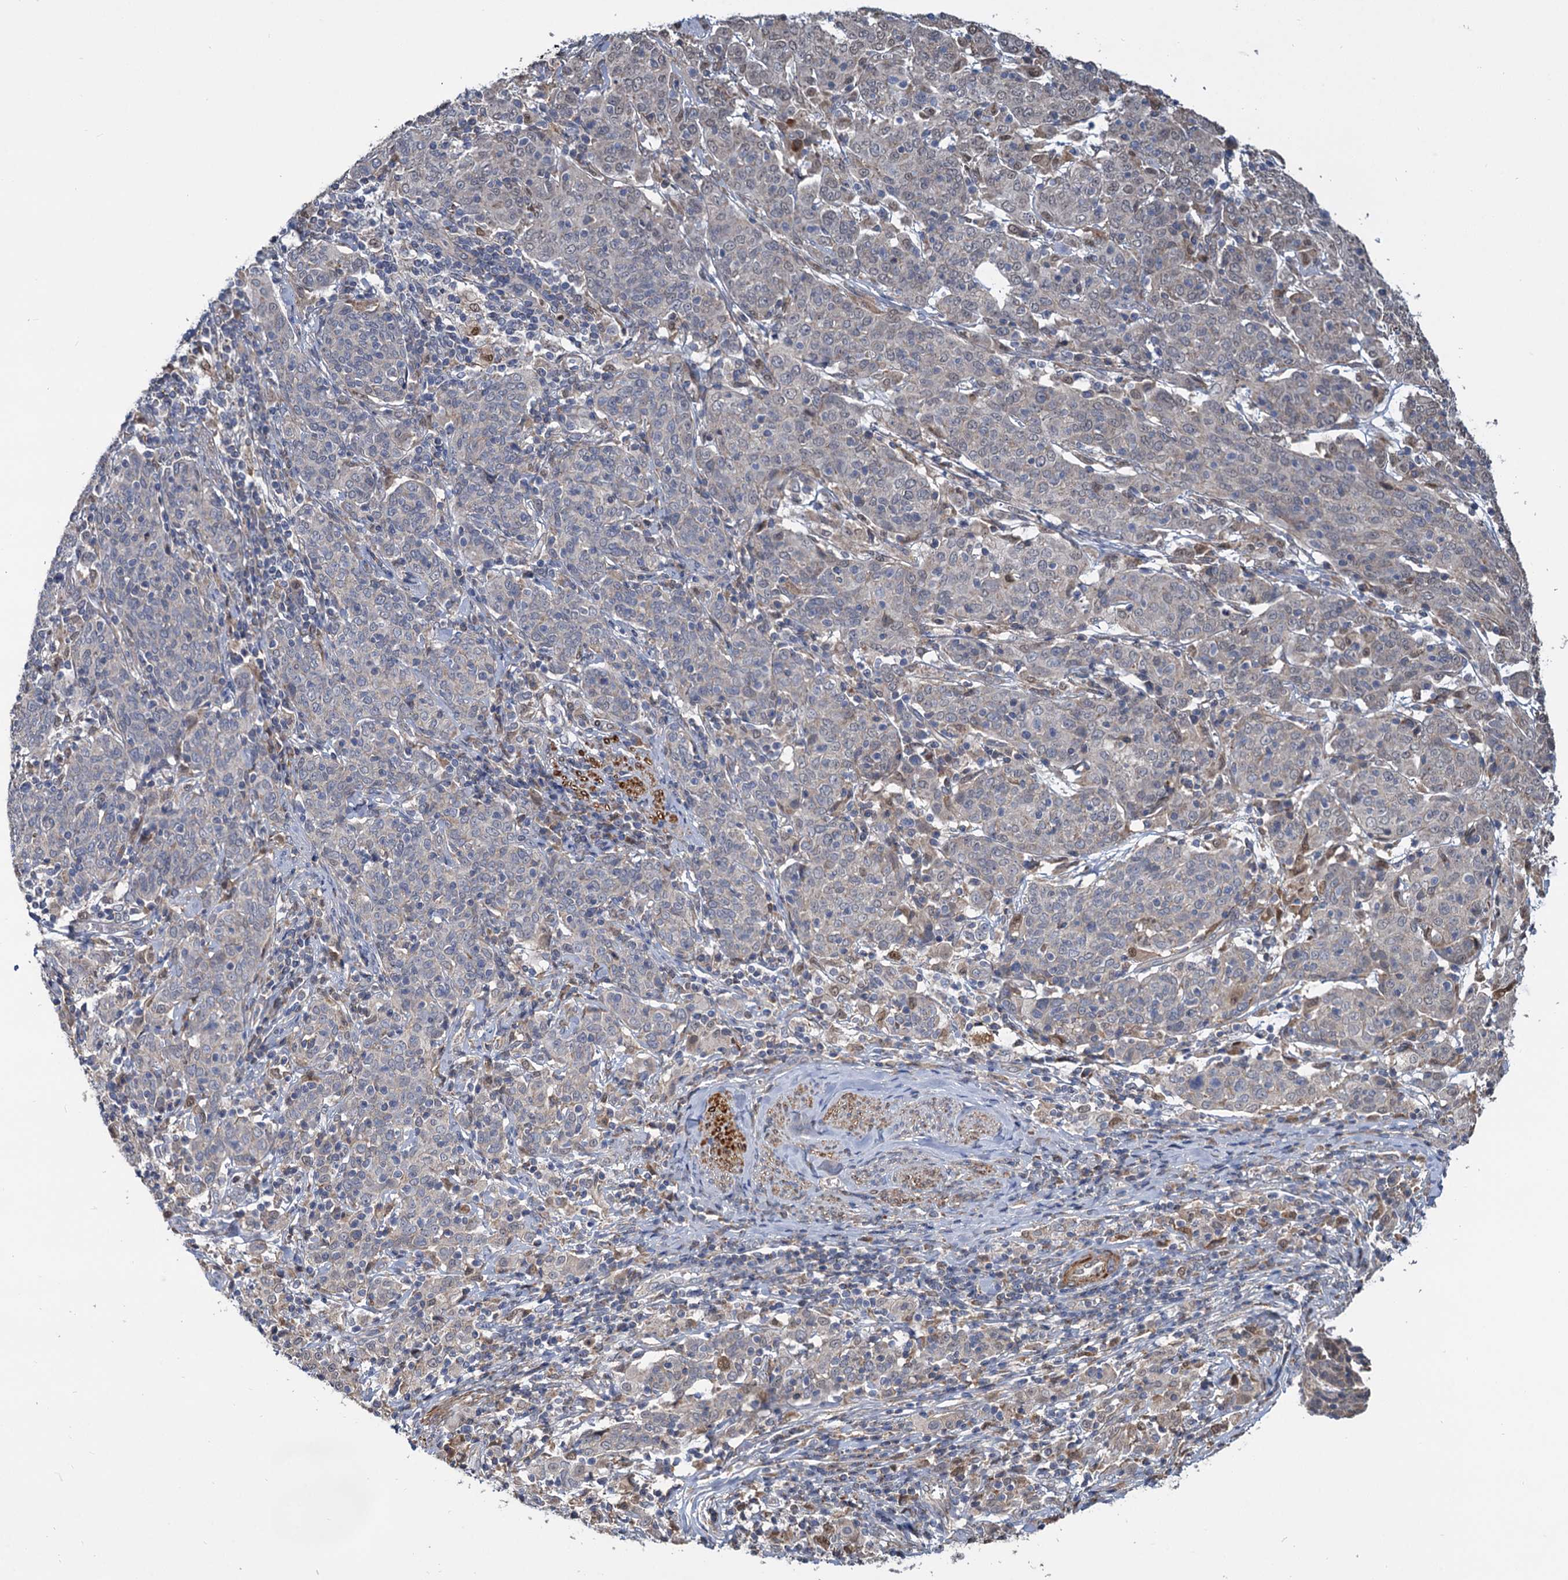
{"staining": {"intensity": "negative", "quantity": "none", "location": "none"}, "tissue": "cervical cancer", "cell_type": "Tumor cells", "image_type": "cancer", "snomed": [{"axis": "morphology", "description": "Squamous cell carcinoma, NOS"}, {"axis": "topography", "description": "Cervix"}], "caption": "Micrograph shows no protein expression in tumor cells of cervical cancer (squamous cell carcinoma) tissue. Nuclei are stained in blue.", "gene": "ALKBH7", "patient": {"sex": "female", "age": 67}}